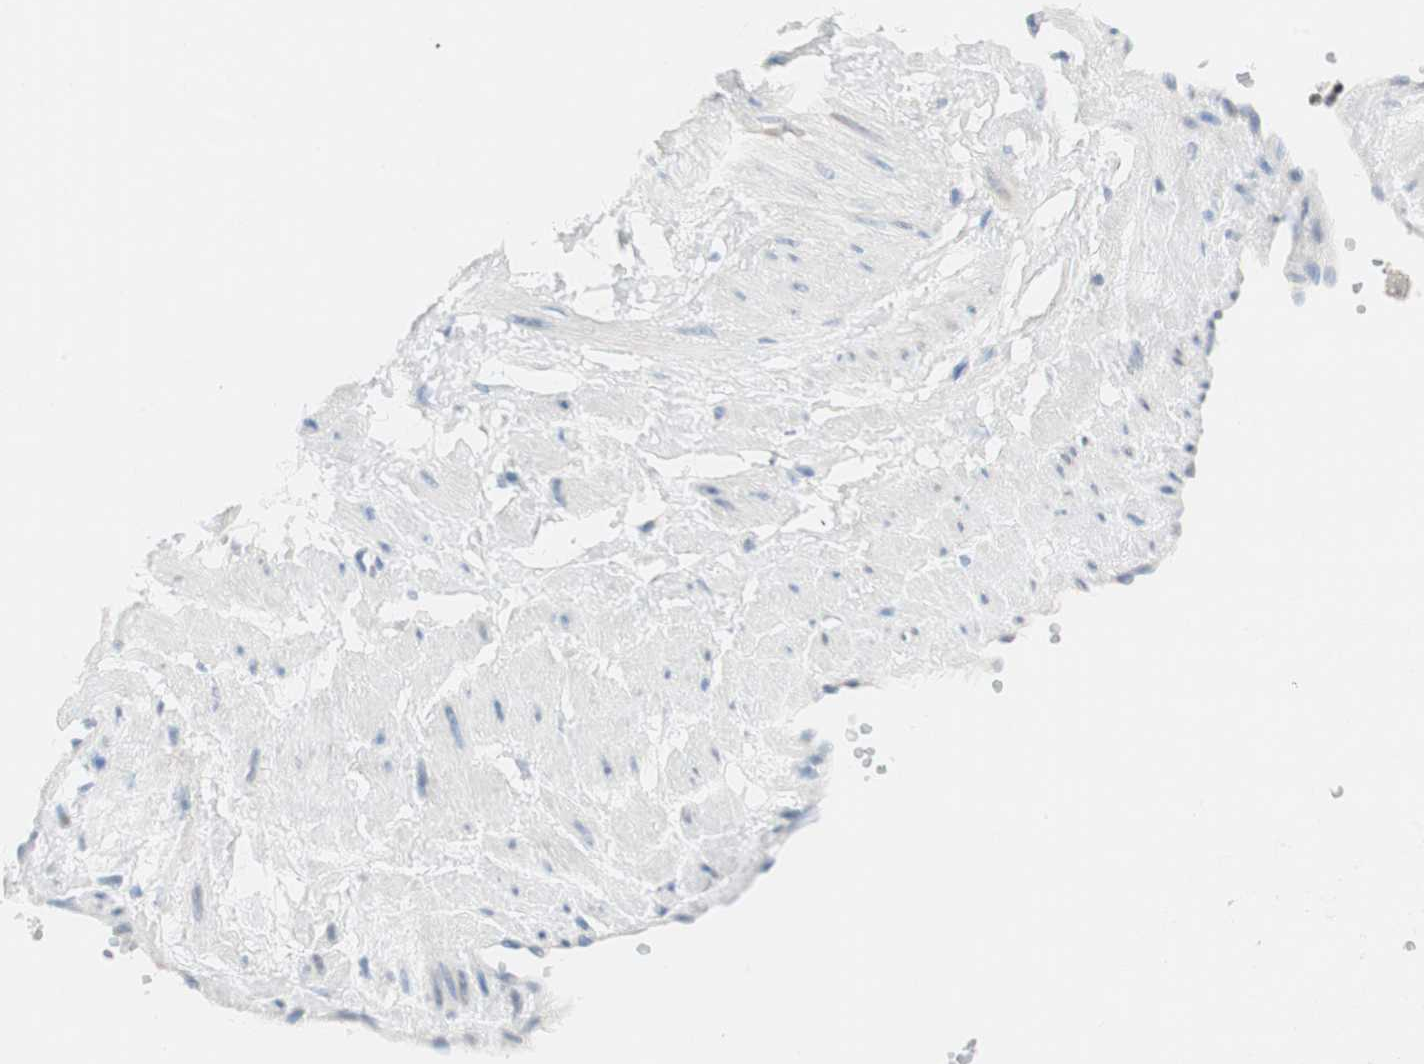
{"staining": {"intensity": "negative", "quantity": "none", "location": "none"}, "tissue": "adipose tissue", "cell_type": "Adipocytes", "image_type": "normal", "snomed": [{"axis": "morphology", "description": "Normal tissue, NOS"}, {"axis": "topography", "description": "Soft tissue"}, {"axis": "topography", "description": "Vascular tissue"}], "caption": "IHC of normal adipose tissue demonstrates no positivity in adipocytes. Brightfield microscopy of IHC stained with DAB (3,3'-diaminobenzidine) (brown) and hematoxylin (blue), captured at high magnification.", "gene": "EZH2", "patient": {"sex": "female", "age": 35}}